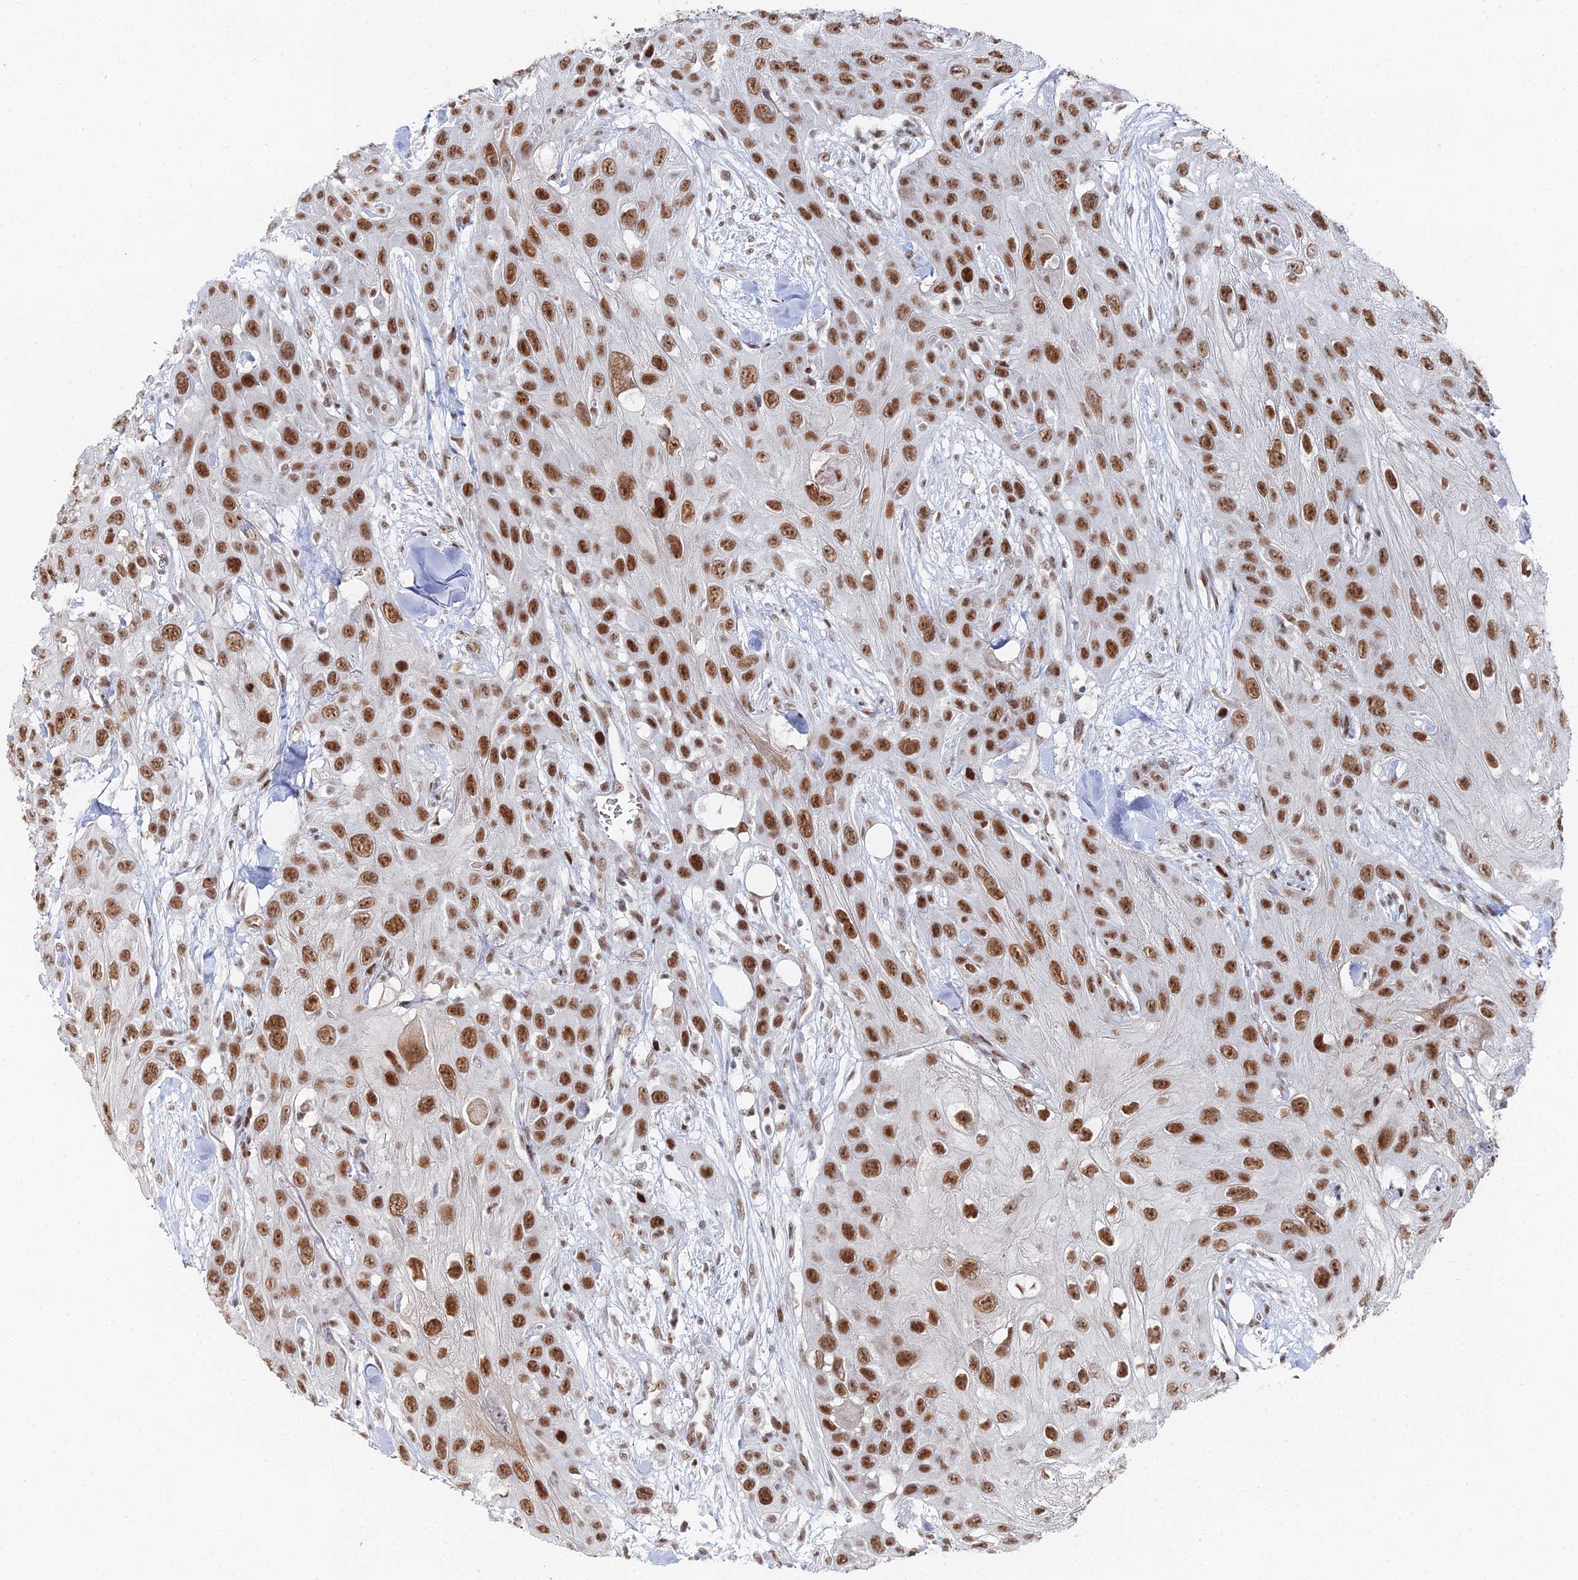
{"staining": {"intensity": "strong", "quantity": ">75%", "location": "nuclear"}, "tissue": "head and neck cancer", "cell_type": "Tumor cells", "image_type": "cancer", "snomed": [{"axis": "morphology", "description": "Squamous cell carcinoma, NOS"}, {"axis": "topography", "description": "Head-Neck"}], "caption": "Head and neck cancer (squamous cell carcinoma) stained with a protein marker reveals strong staining in tumor cells.", "gene": "GSC2", "patient": {"sex": "male", "age": 81}}